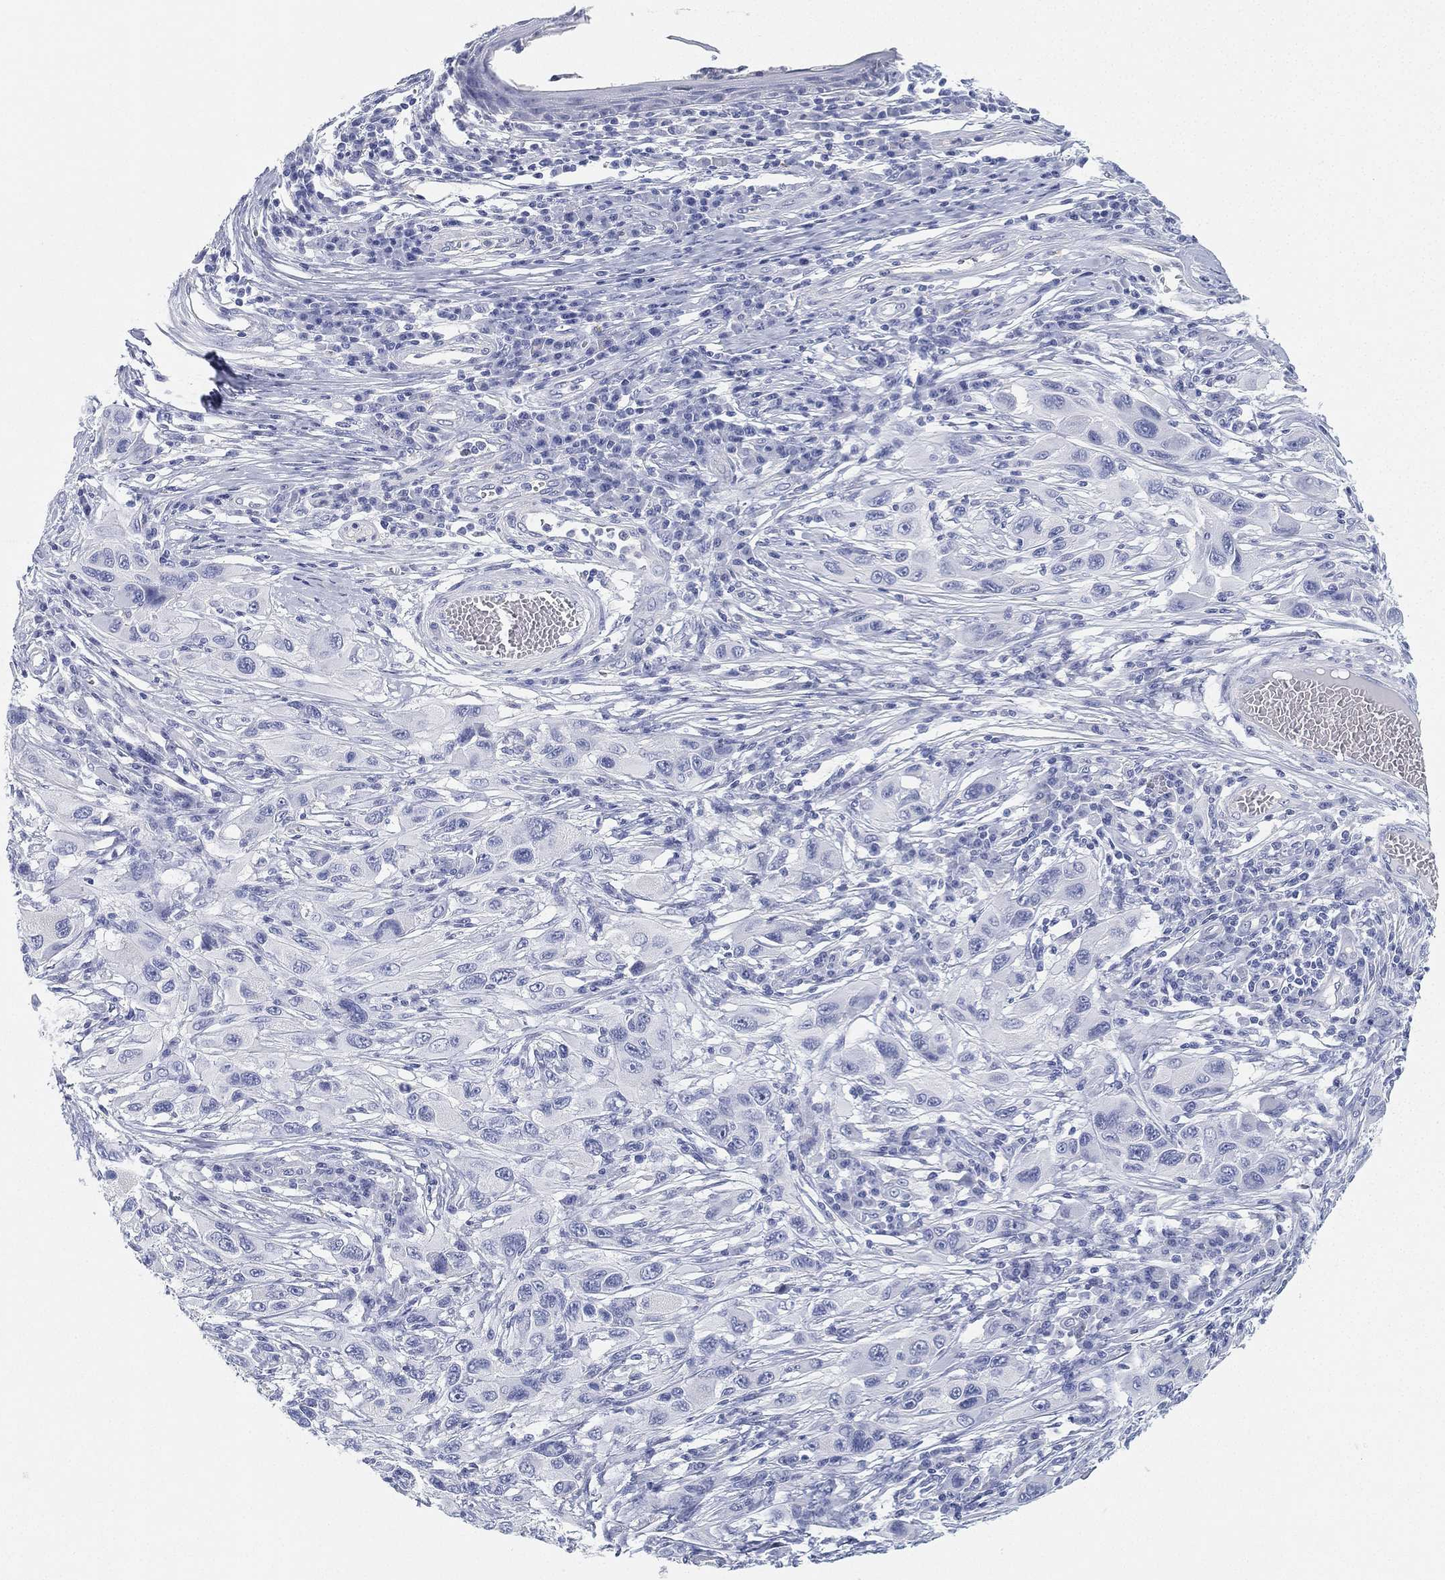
{"staining": {"intensity": "negative", "quantity": "none", "location": "none"}, "tissue": "melanoma", "cell_type": "Tumor cells", "image_type": "cancer", "snomed": [{"axis": "morphology", "description": "Malignant melanoma, NOS"}, {"axis": "topography", "description": "Skin"}], "caption": "This is a photomicrograph of immunohistochemistry staining of melanoma, which shows no expression in tumor cells. (IHC, brightfield microscopy, high magnification).", "gene": "GPR61", "patient": {"sex": "male", "age": 53}}